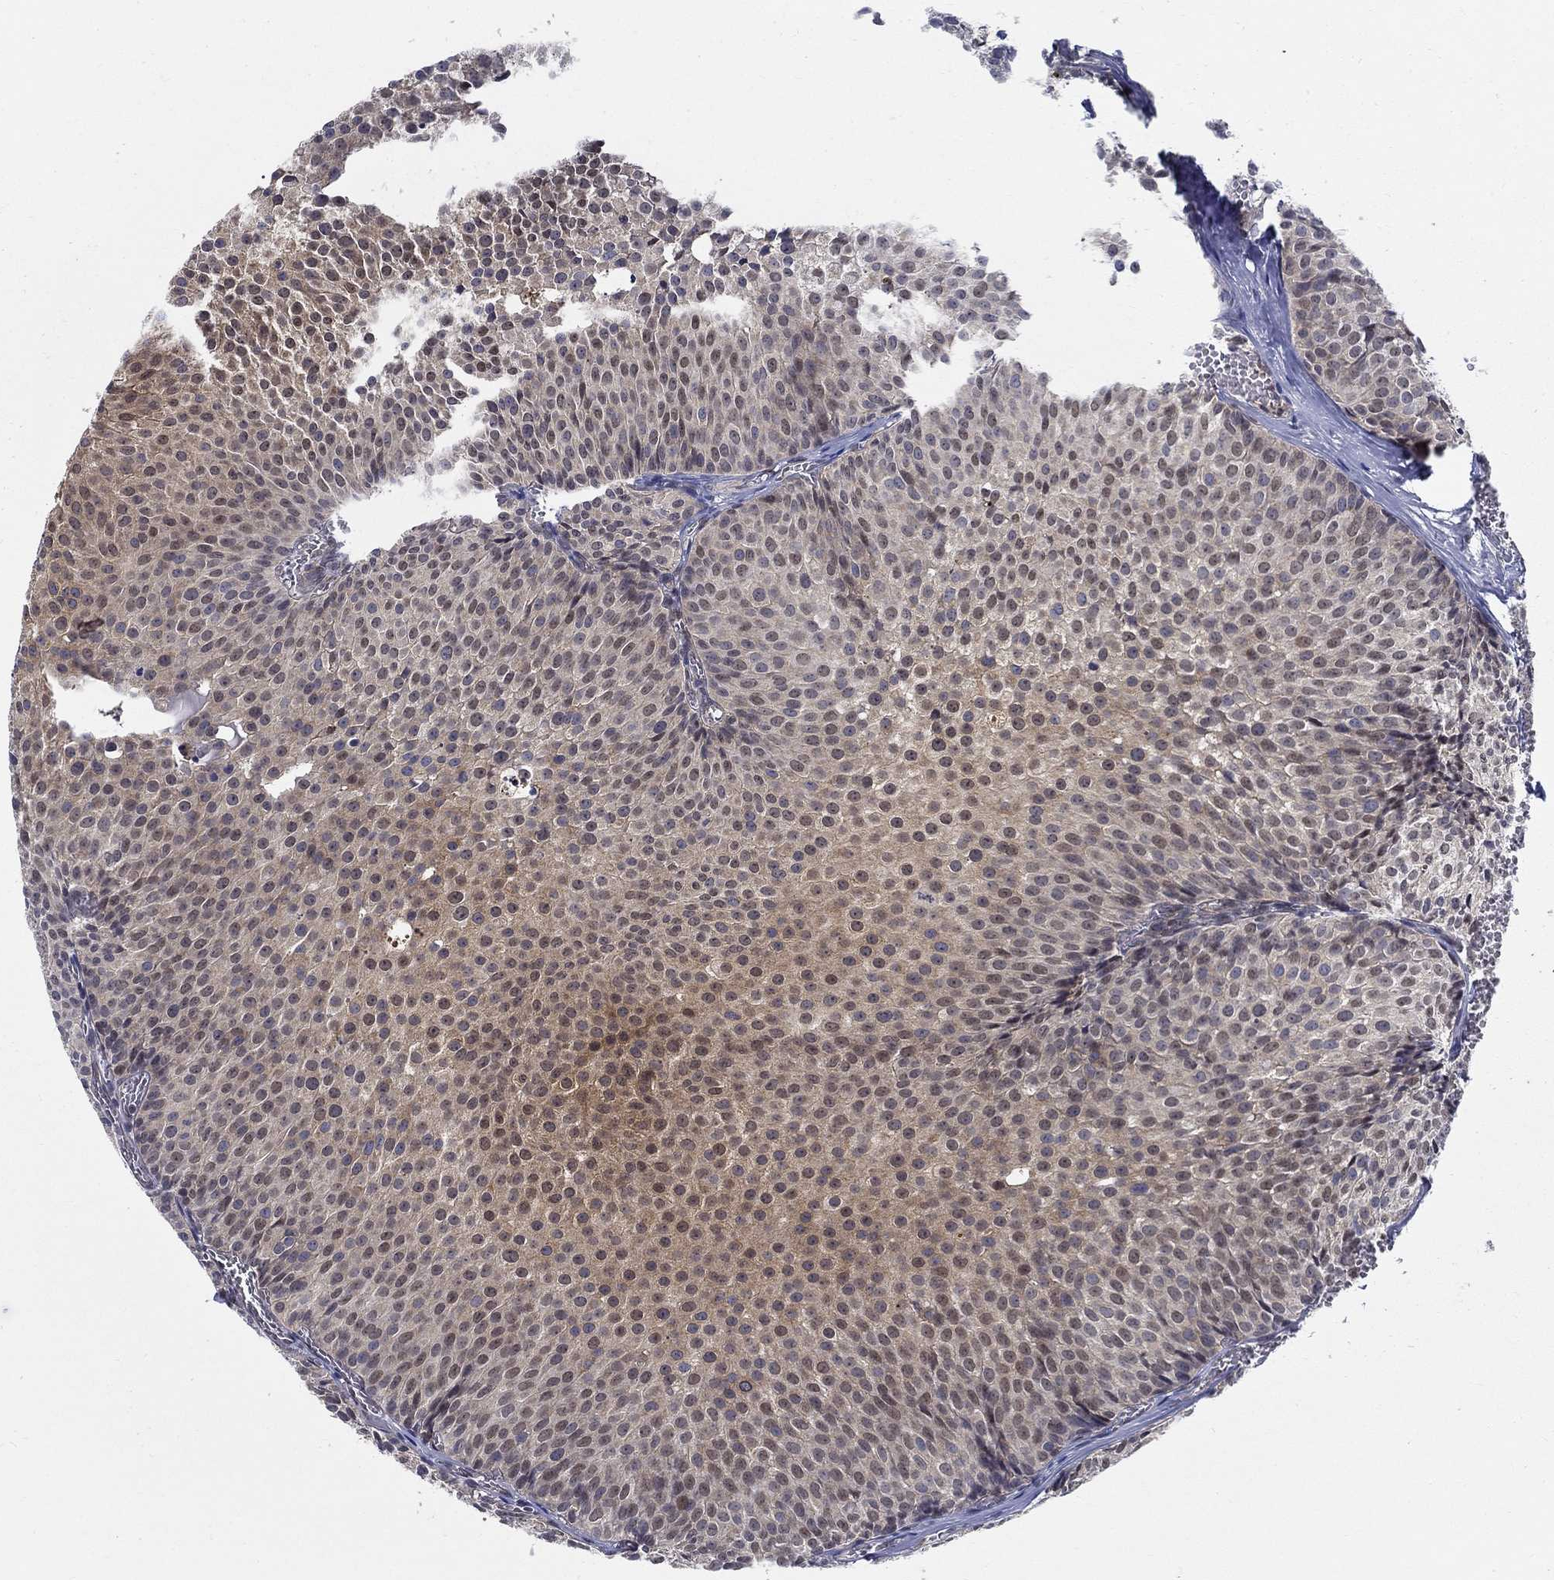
{"staining": {"intensity": "weak", "quantity": "<25%", "location": "cytoplasmic/membranous,nuclear"}, "tissue": "urothelial cancer", "cell_type": "Tumor cells", "image_type": "cancer", "snomed": [{"axis": "morphology", "description": "Urothelial carcinoma, Low grade"}, {"axis": "topography", "description": "Urinary bladder"}], "caption": "Tumor cells are negative for protein expression in human urothelial cancer.", "gene": "ZNF594", "patient": {"sex": "male", "age": 63}}